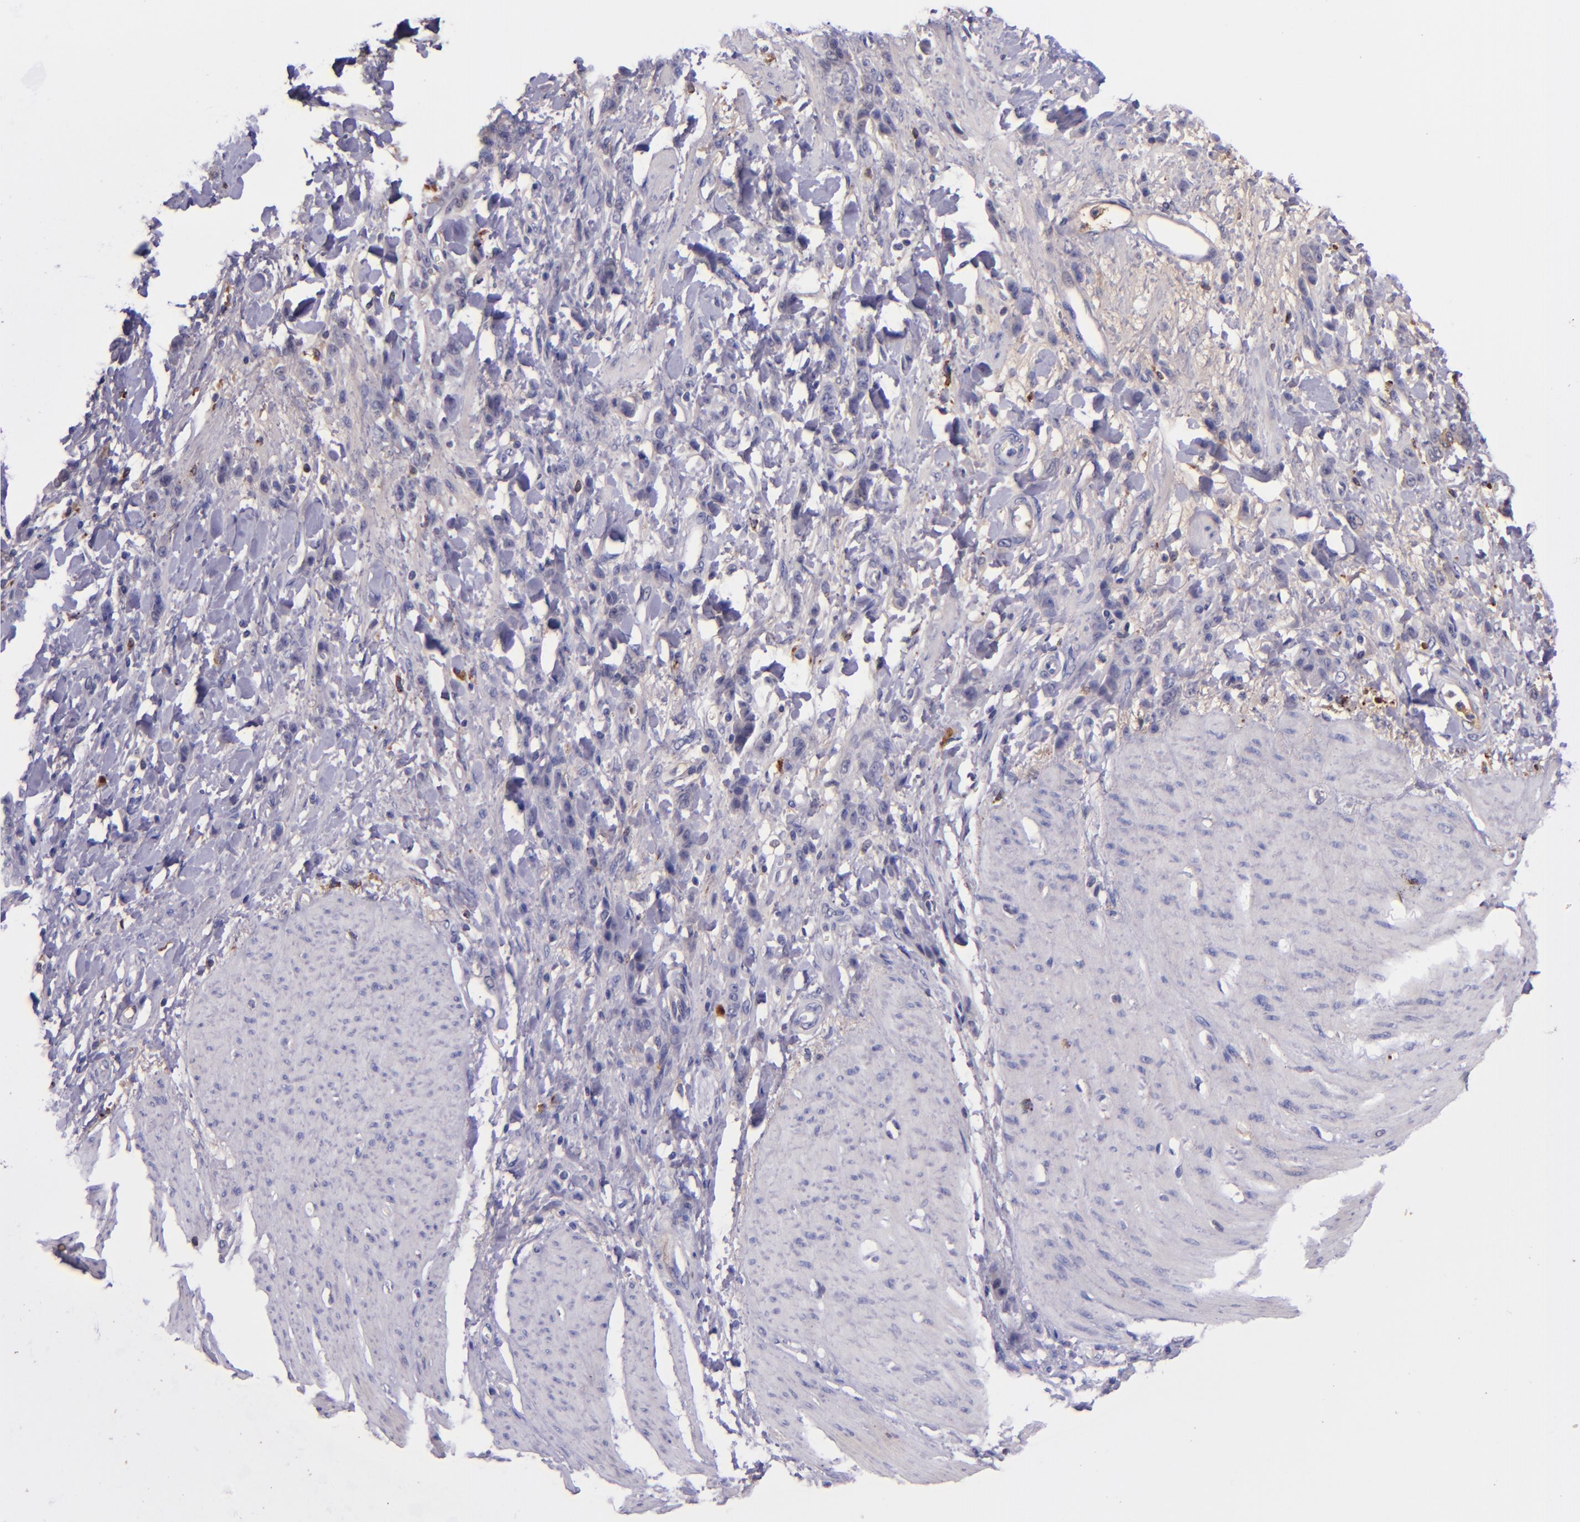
{"staining": {"intensity": "negative", "quantity": "none", "location": "none"}, "tissue": "stomach cancer", "cell_type": "Tumor cells", "image_type": "cancer", "snomed": [{"axis": "morphology", "description": "Normal tissue, NOS"}, {"axis": "morphology", "description": "Adenocarcinoma, NOS"}, {"axis": "topography", "description": "Stomach"}], "caption": "High magnification brightfield microscopy of stomach adenocarcinoma stained with DAB (3,3'-diaminobenzidine) (brown) and counterstained with hematoxylin (blue): tumor cells show no significant expression.", "gene": "KNG1", "patient": {"sex": "male", "age": 82}}